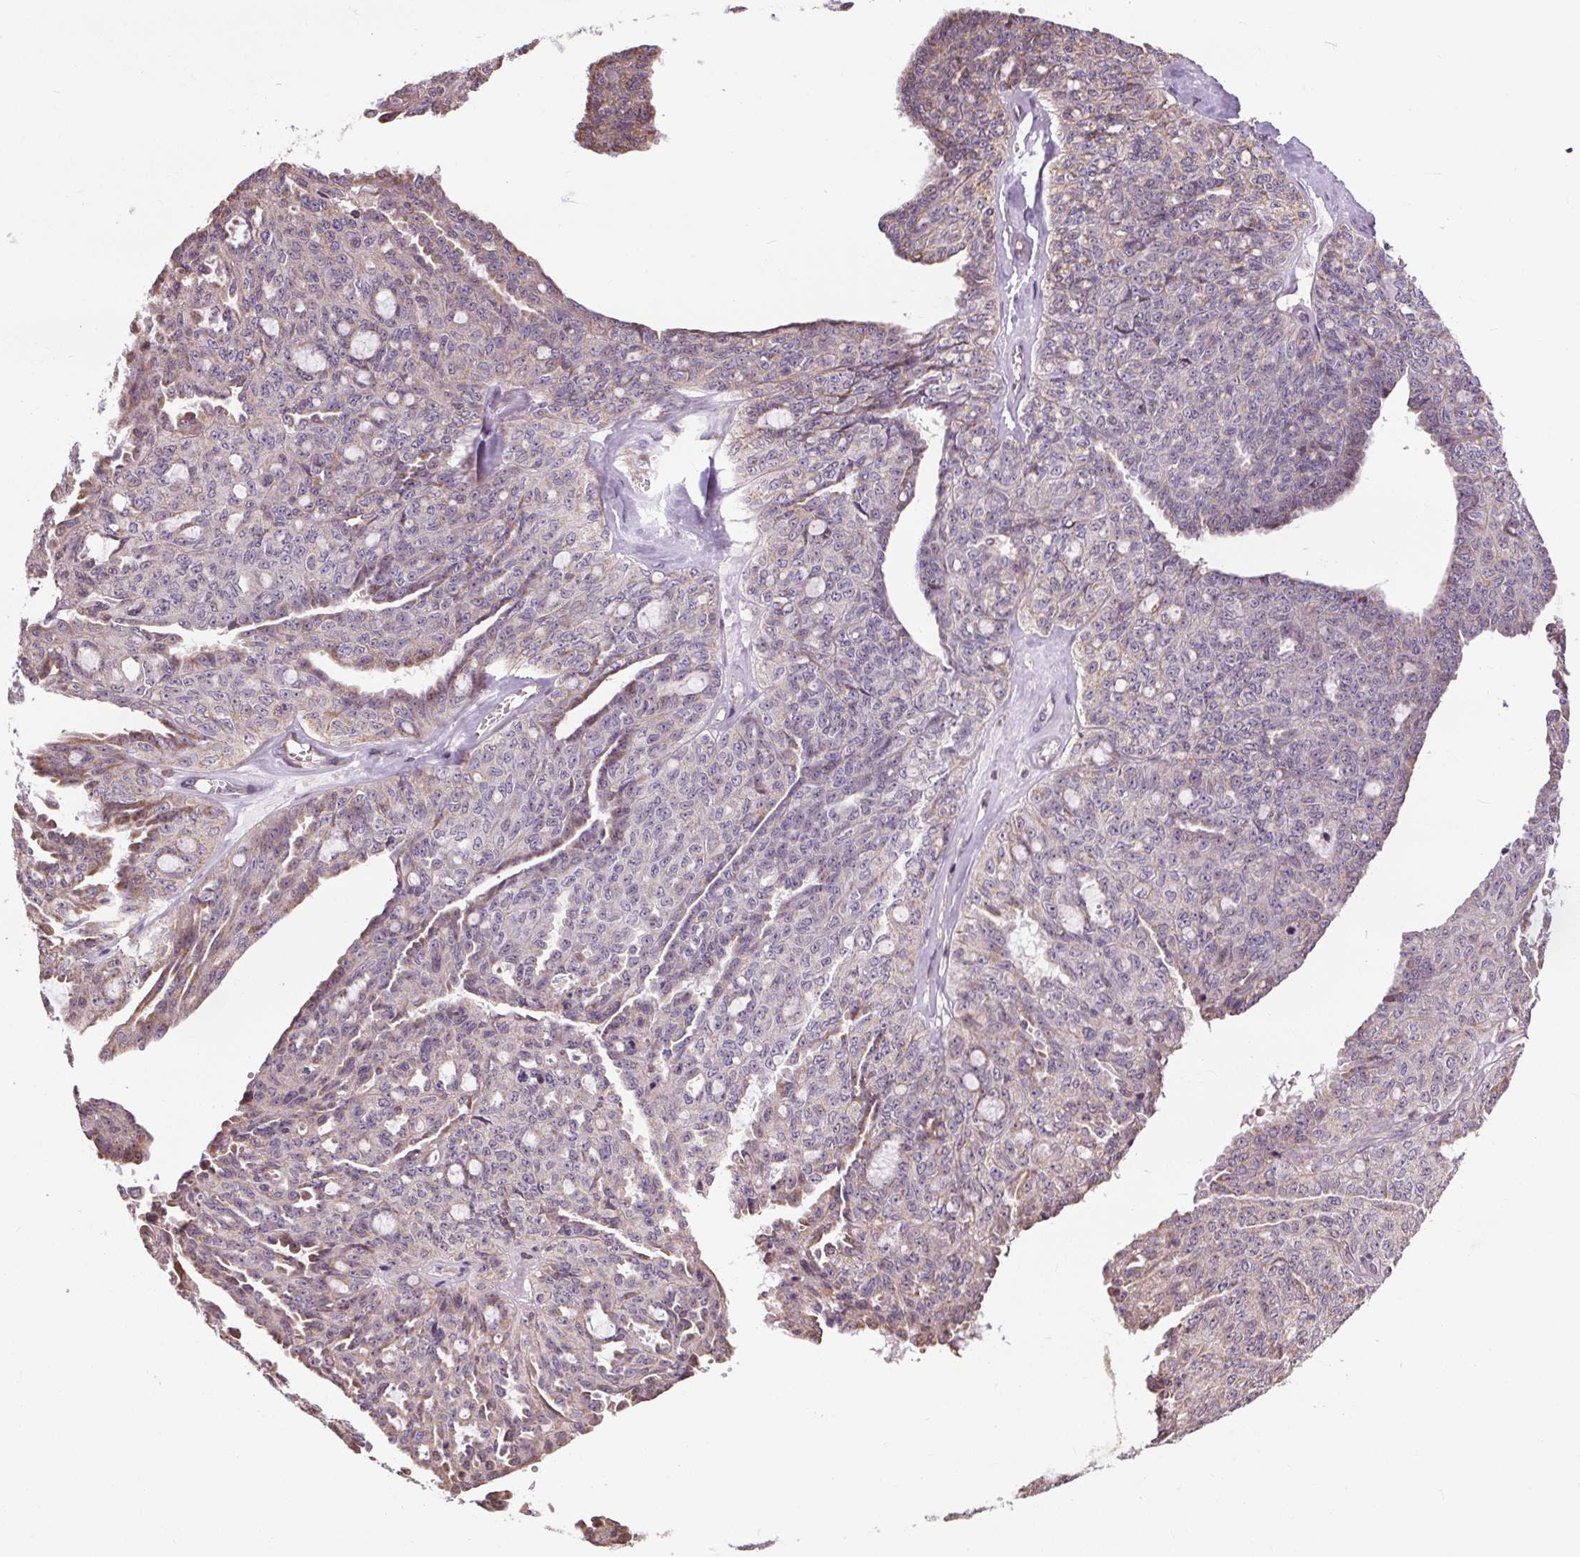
{"staining": {"intensity": "moderate", "quantity": "<25%", "location": "cytoplasmic/membranous"}, "tissue": "ovarian cancer", "cell_type": "Tumor cells", "image_type": "cancer", "snomed": [{"axis": "morphology", "description": "Cystadenocarcinoma, serous, NOS"}, {"axis": "topography", "description": "Ovary"}], "caption": "Brown immunohistochemical staining in human ovarian cancer (serous cystadenocarcinoma) reveals moderate cytoplasmic/membranous positivity in approximately <25% of tumor cells.", "gene": "ZNF548", "patient": {"sex": "female", "age": 71}}